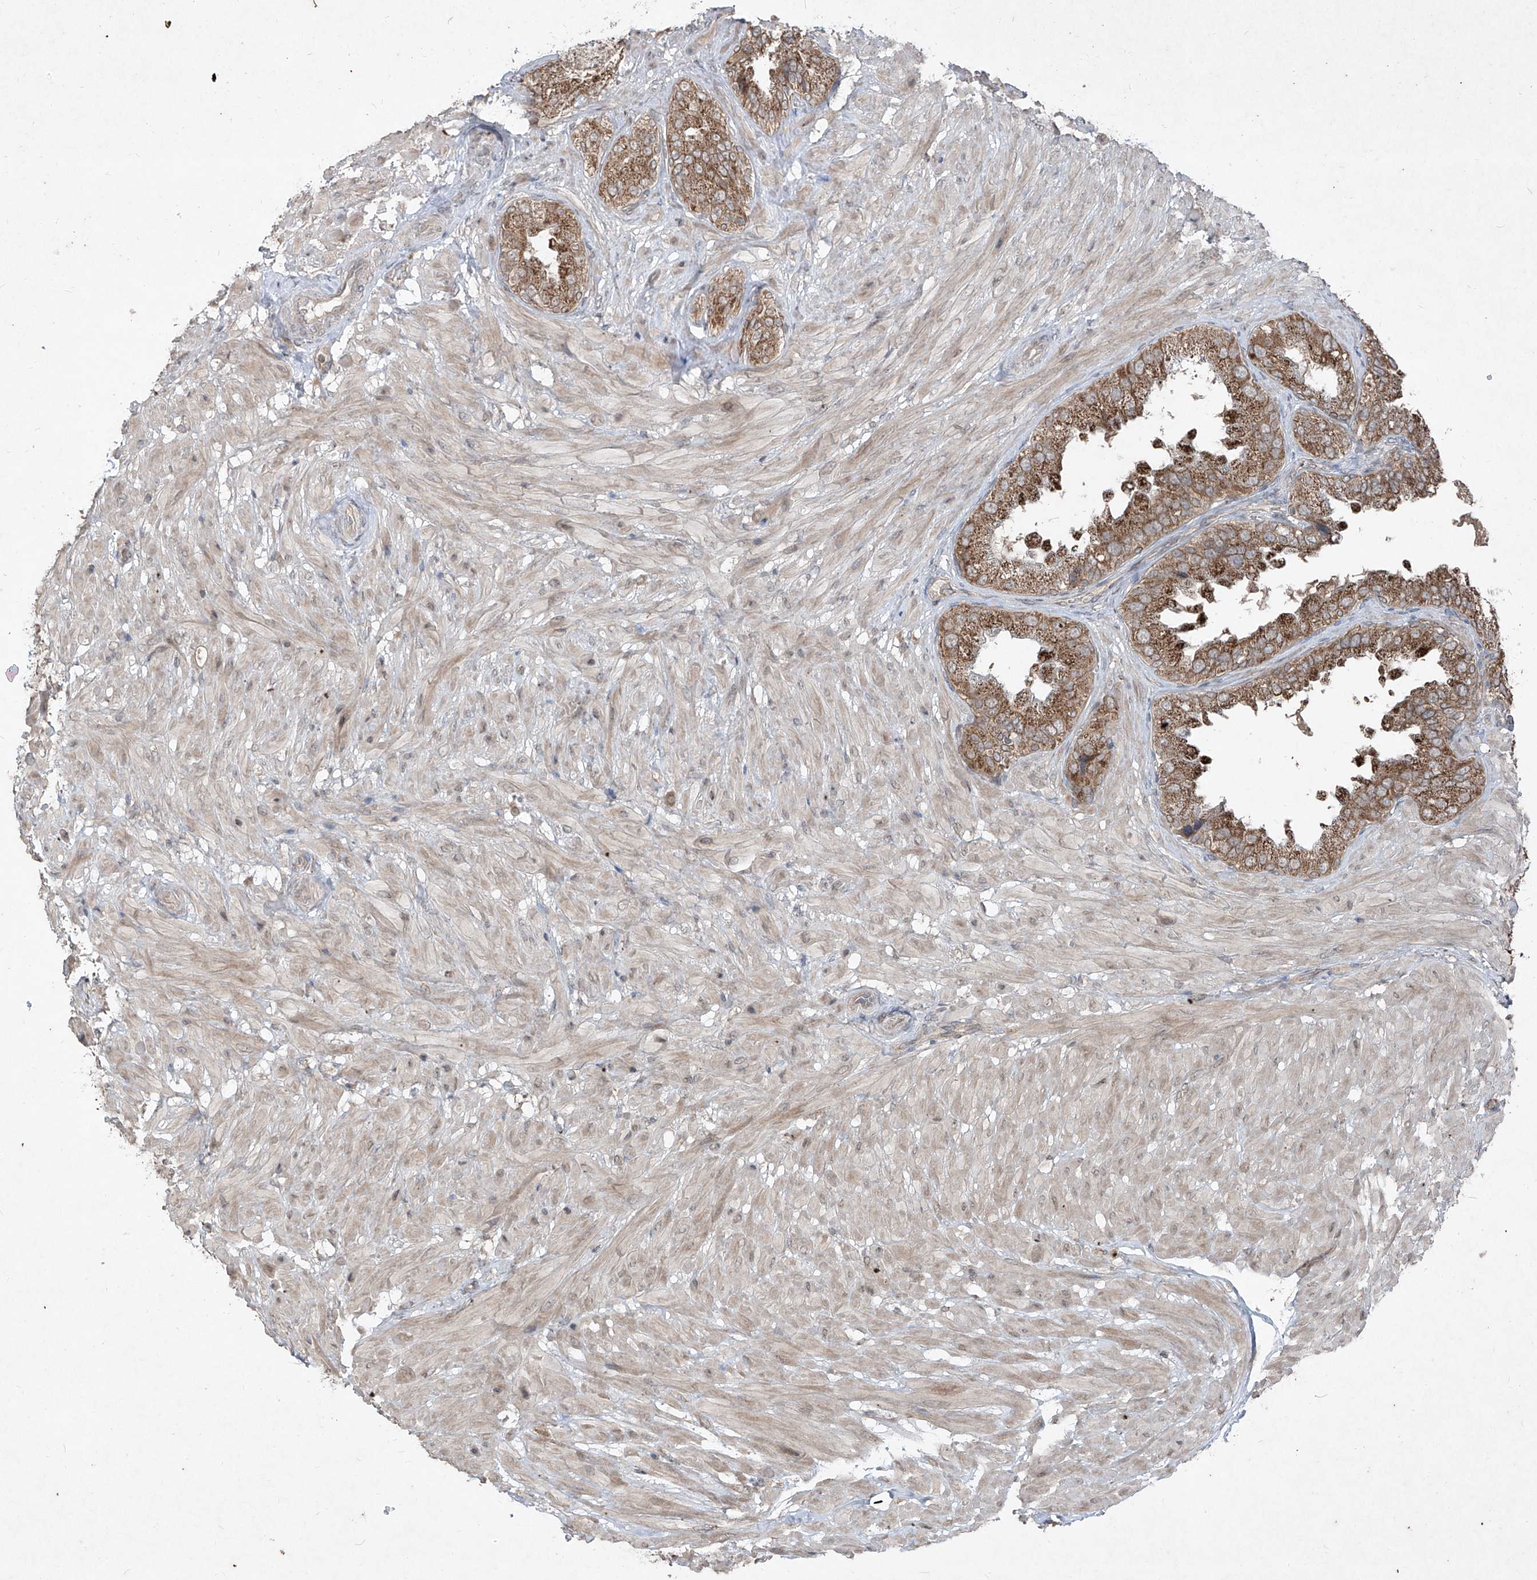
{"staining": {"intensity": "strong", "quantity": ">75%", "location": "cytoplasmic/membranous"}, "tissue": "seminal vesicle", "cell_type": "Glandular cells", "image_type": "normal", "snomed": [{"axis": "morphology", "description": "Normal tissue, NOS"}, {"axis": "topography", "description": "Seminal veicle"}, {"axis": "topography", "description": "Peripheral nerve tissue"}], "caption": "A brown stain shows strong cytoplasmic/membranous staining of a protein in glandular cells of normal seminal vesicle.", "gene": "ABCD3", "patient": {"sex": "male", "age": 63}}